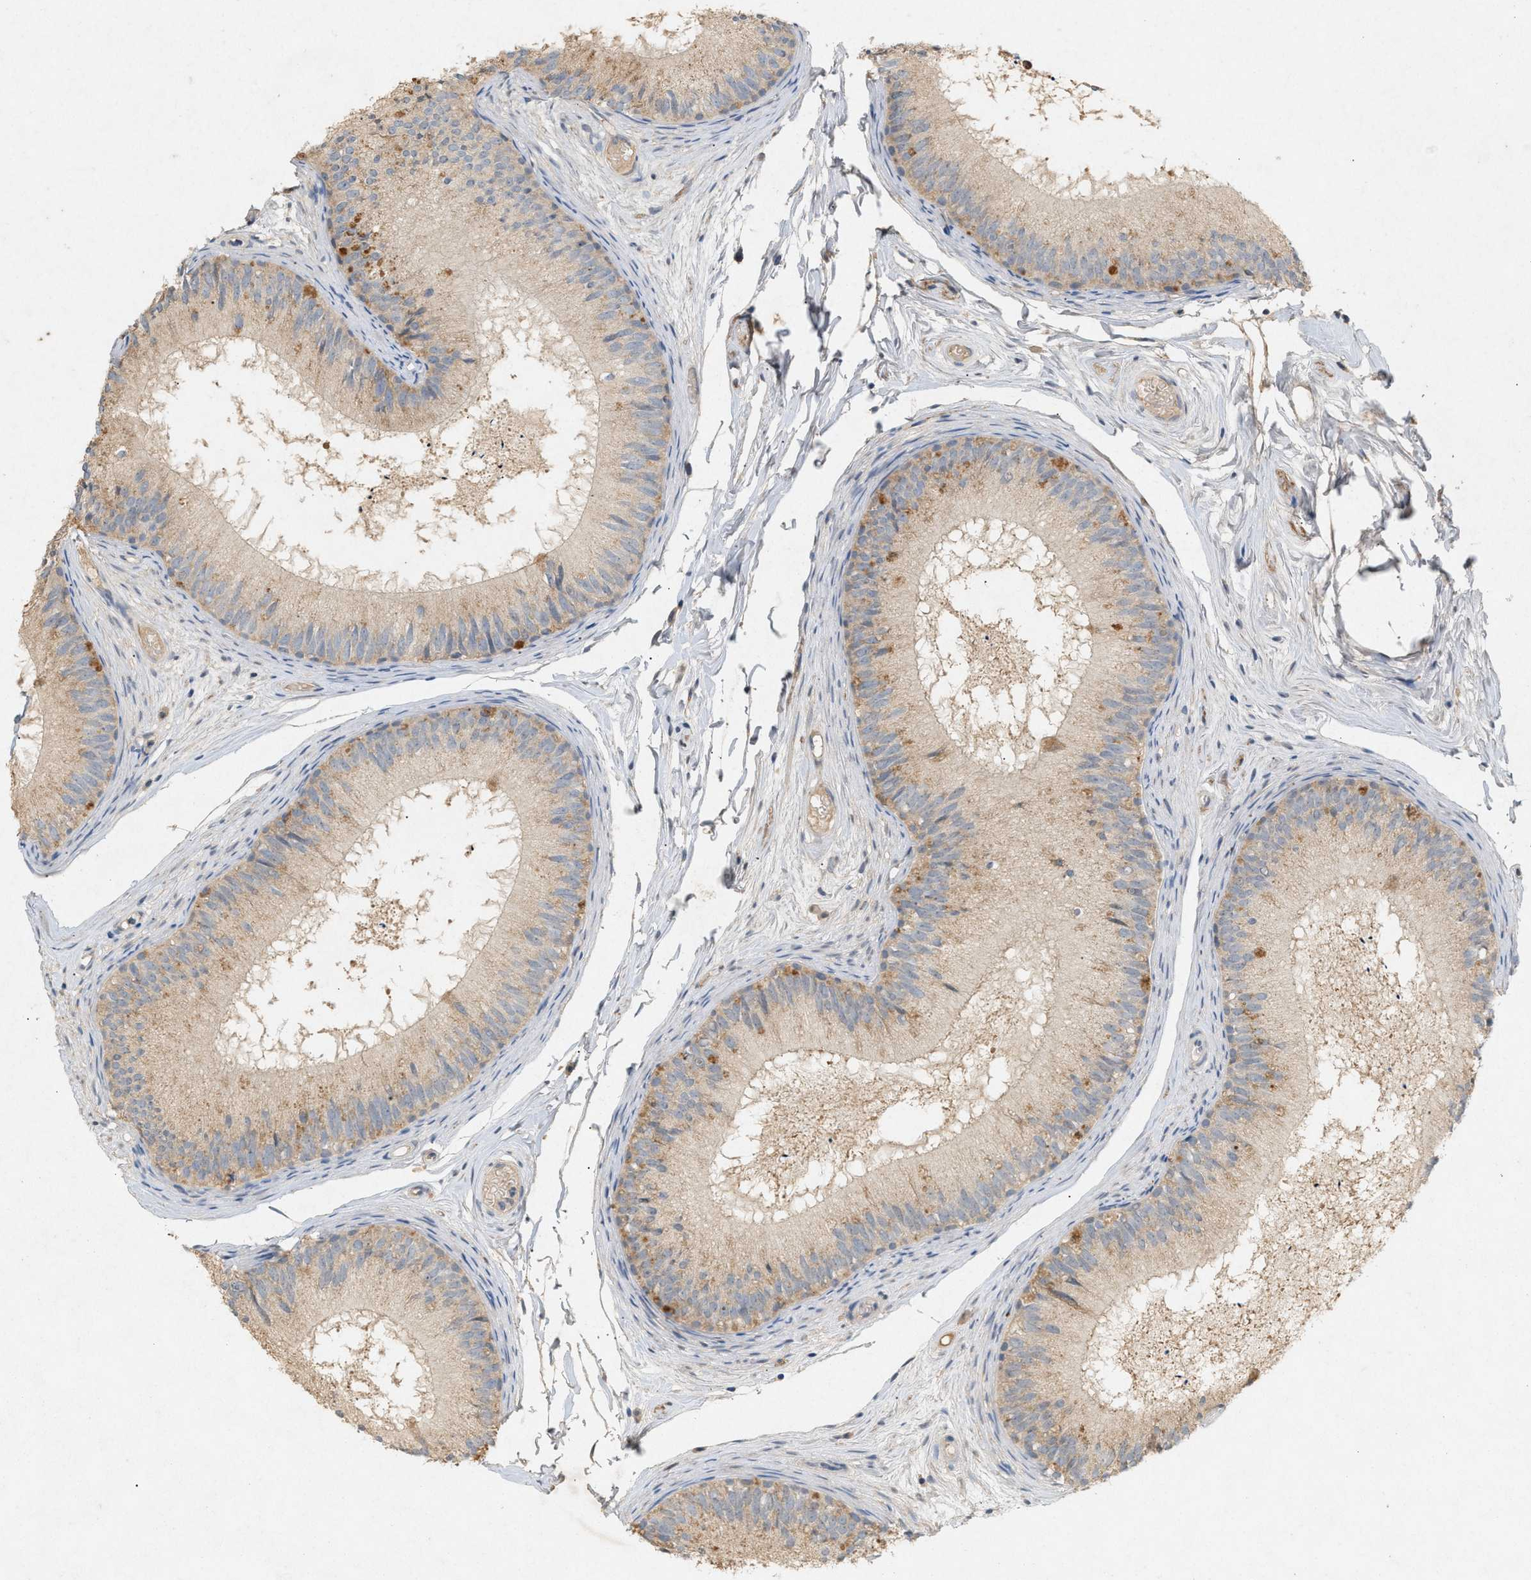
{"staining": {"intensity": "moderate", "quantity": "25%-75%", "location": "cytoplasmic/membranous"}, "tissue": "epididymis", "cell_type": "Glandular cells", "image_type": "normal", "snomed": [{"axis": "morphology", "description": "Normal tissue, NOS"}, {"axis": "topography", "description": "Epididymis"}], "caption": "IHC (DAB) staining of unremarkable human epididymis exhibits moderate cytoplasmic/membranous protein positivity in about 25%-75% of glandular cells. The staining was performed using DAB, with brown indicating positive protein expression. Nuclei are stained blue with hematoxylin.", "gene": "DCAF7", "patient": {"sex": "male", "age": 46}}